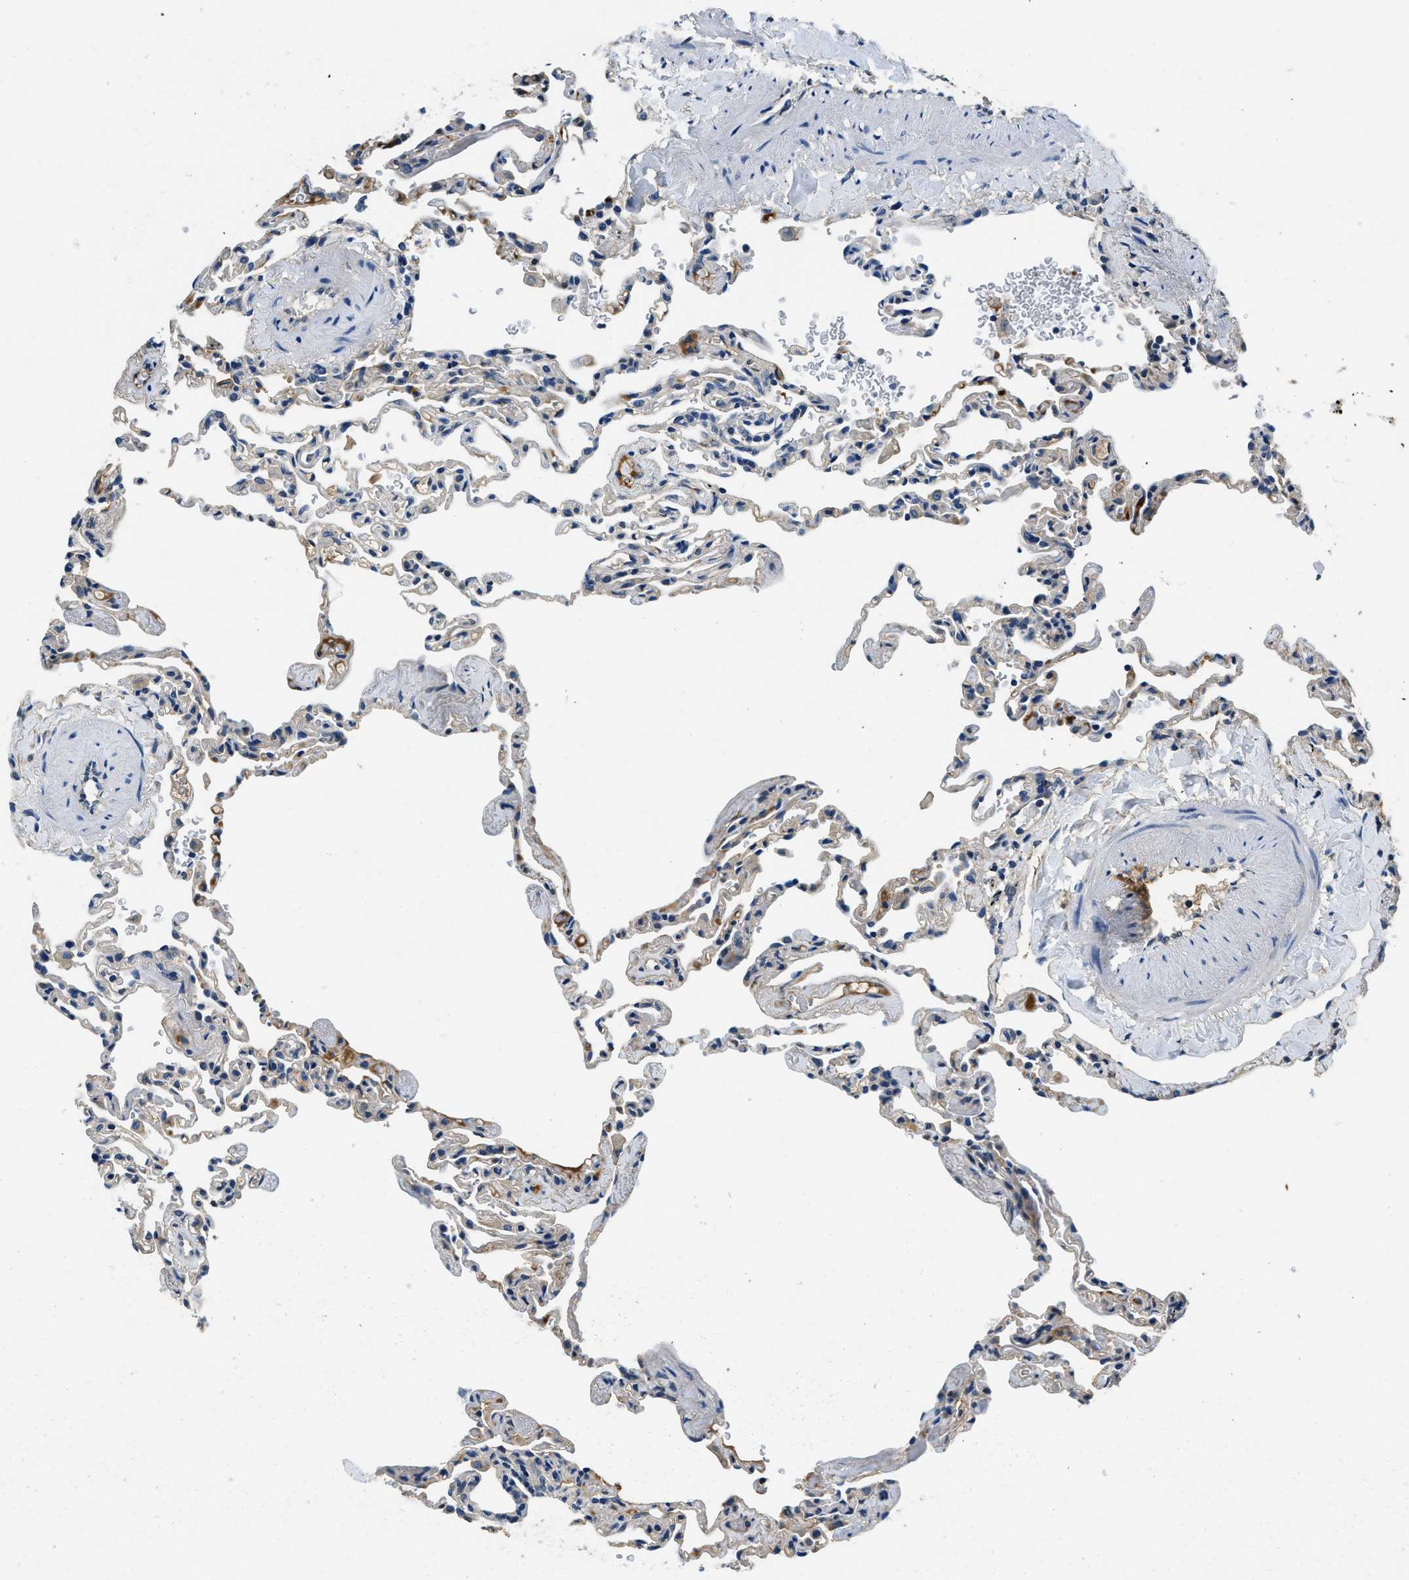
{"staining": {"intensity": "weak", "quantity": "<25%", "location": "cytoplasmic/membranous"}, "tissue": "lung", "cell_type": "Alveolar cells", "image_type": "normal", "snomed": [{"axis": "morphology", "description": "Normal tissue, NOS"}, {"axis": "topography", "description": "Lung"}], "caption": "The photomicrograph reveals no significant expression in alveolar cells of lung.", "gene": "TMEM186", "patient": {"sex": "male", "age": 59}}